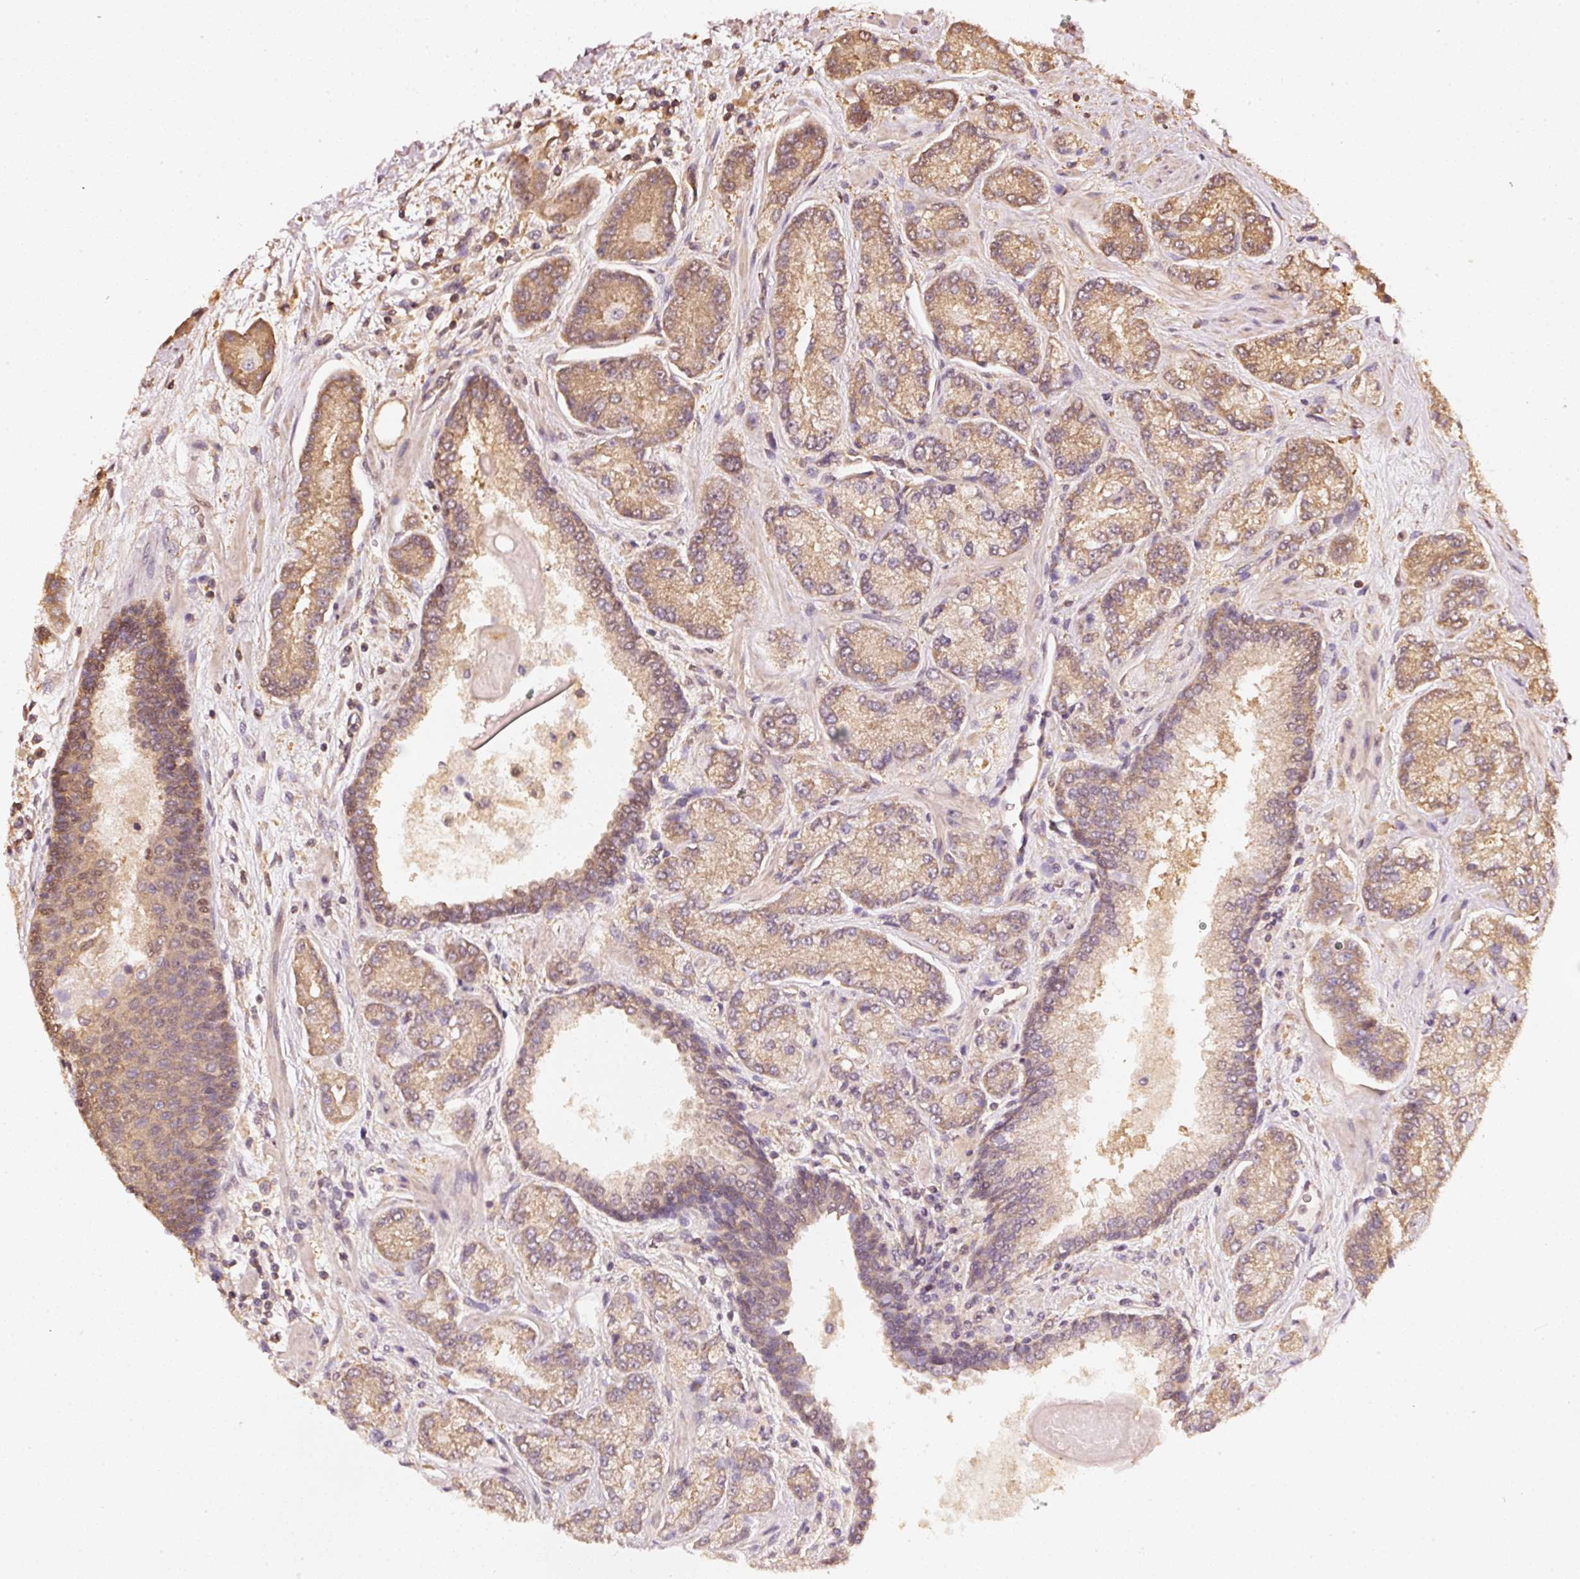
{"staining": {"intensity": "moderate", "quantity": ">75%", "location": "cytoplasmic/membranous"}, "tissue": "prostate cancer", "cell_type": "Tumor cells", "image_type": "cancer", "snomed": [{"axis": "morphology", "description": "Adenocarcinoma, High grade"}, {"axis": "topography", "description": "Prostate"}], "caption": "Prostate adenocarcinoma (high-grade) was stained to show a protein in brown. There is medium levels of moderate cytoplasmic/membranous expression in approximately >75% of tumor cells.", "gene": "STAU1", "patient": {"sex": "male", "age": 68}}